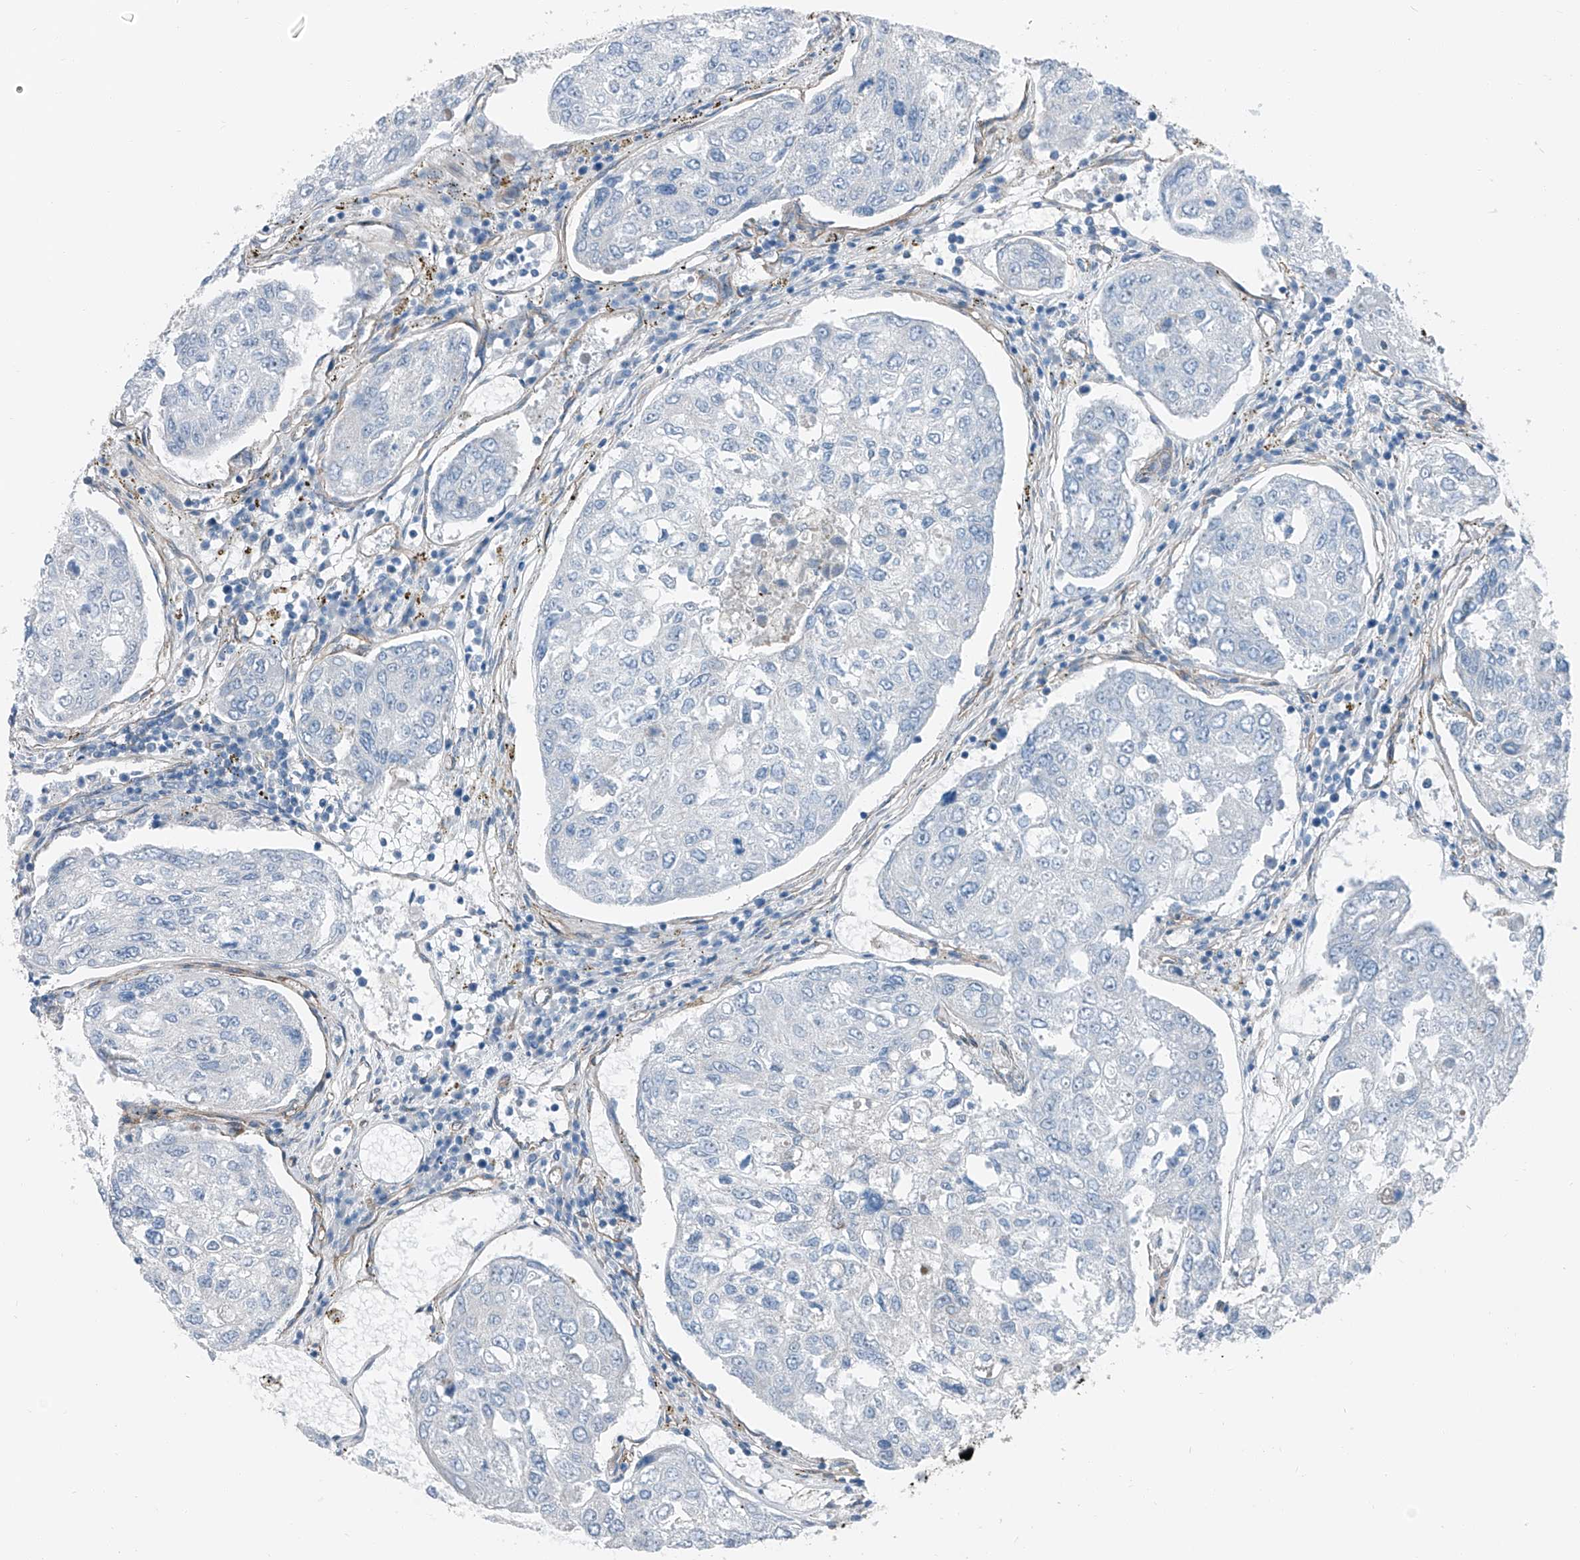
{"staining": {"intensity": "negative", "quantity": "none", "location": "none"}, "tissue": "urothelial cancer", "cell_type": "Tumor cells", "image_type": "cancer", "snomed": [{"axis": "morphology", "description": "Urothelial carcinoma, High grade"}, {"axis": "topography", "description": "Lymph node"}, {"axis": "topography", "description": "Urinary bladder"}], "caption": "Immunohistochemistry (IHC) histopathology image of urothelial carcinoma (high-grade) stained for a protein (brown), which displays no staining in tumor cells. (Immunohistochemistry (IHC), brightfield microscopy, high magnification).", "gene": "THEMIS2", "patient": {"sex": "male", "age": 51}}